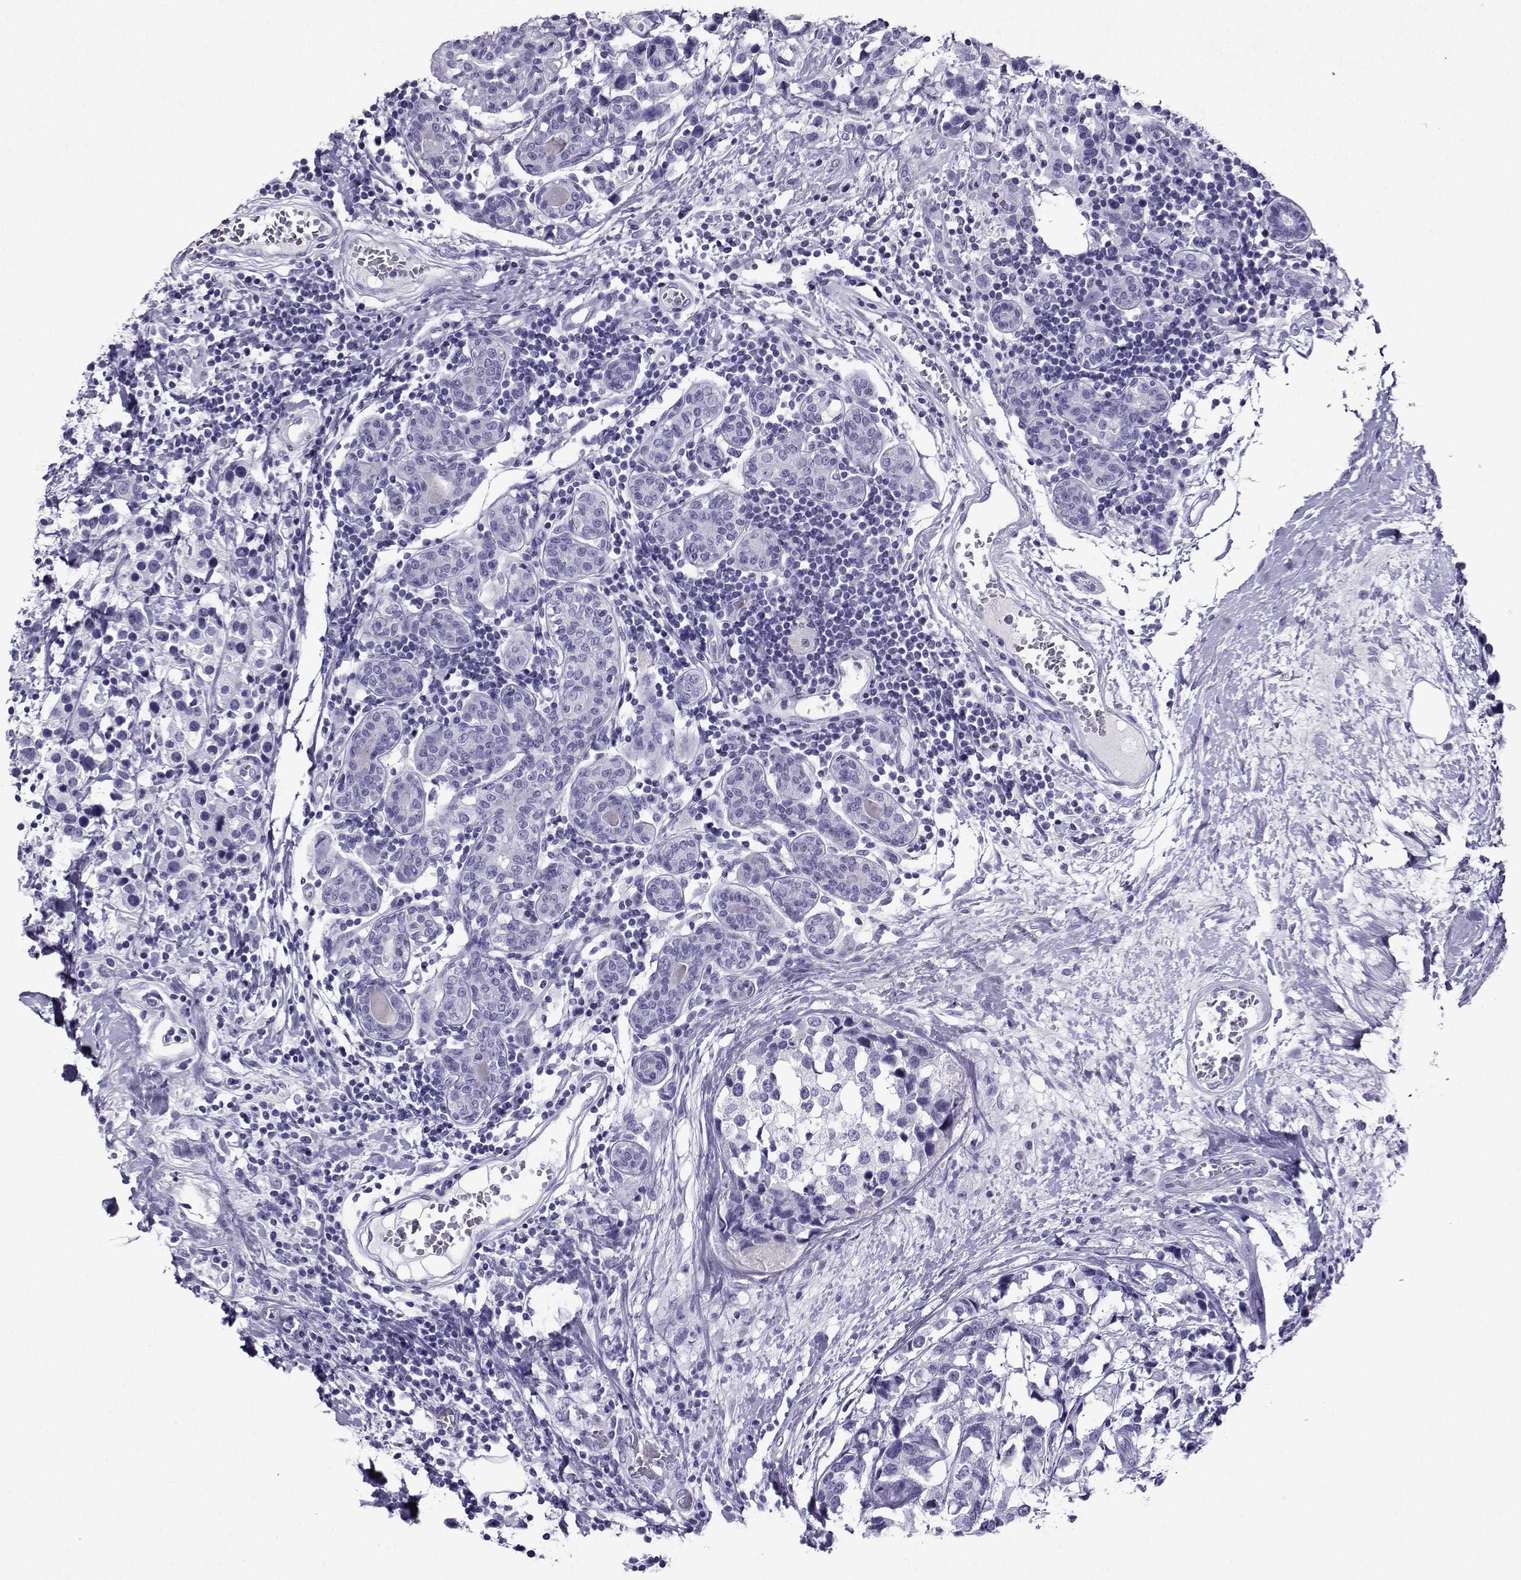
{"staining": {"intensity": "negative", "quantity": "none", "location": "none"}, "tissue": "breast cancer", "cell_type": "Tumor cells", "image_type": "cancer", "snomed": [{"axis": "morphology", "description": "Lobular carcinoma"}, {"axis": "topography", "description": "Breast"}], "caption": "There is no significant positivity in tumor cells of breast cancer. (Immunohistochemistry (ihc), brightfield microscopy, high magnification).", "gene": "CRYBB1", "patient": {"sex": "female", "age": 59}}